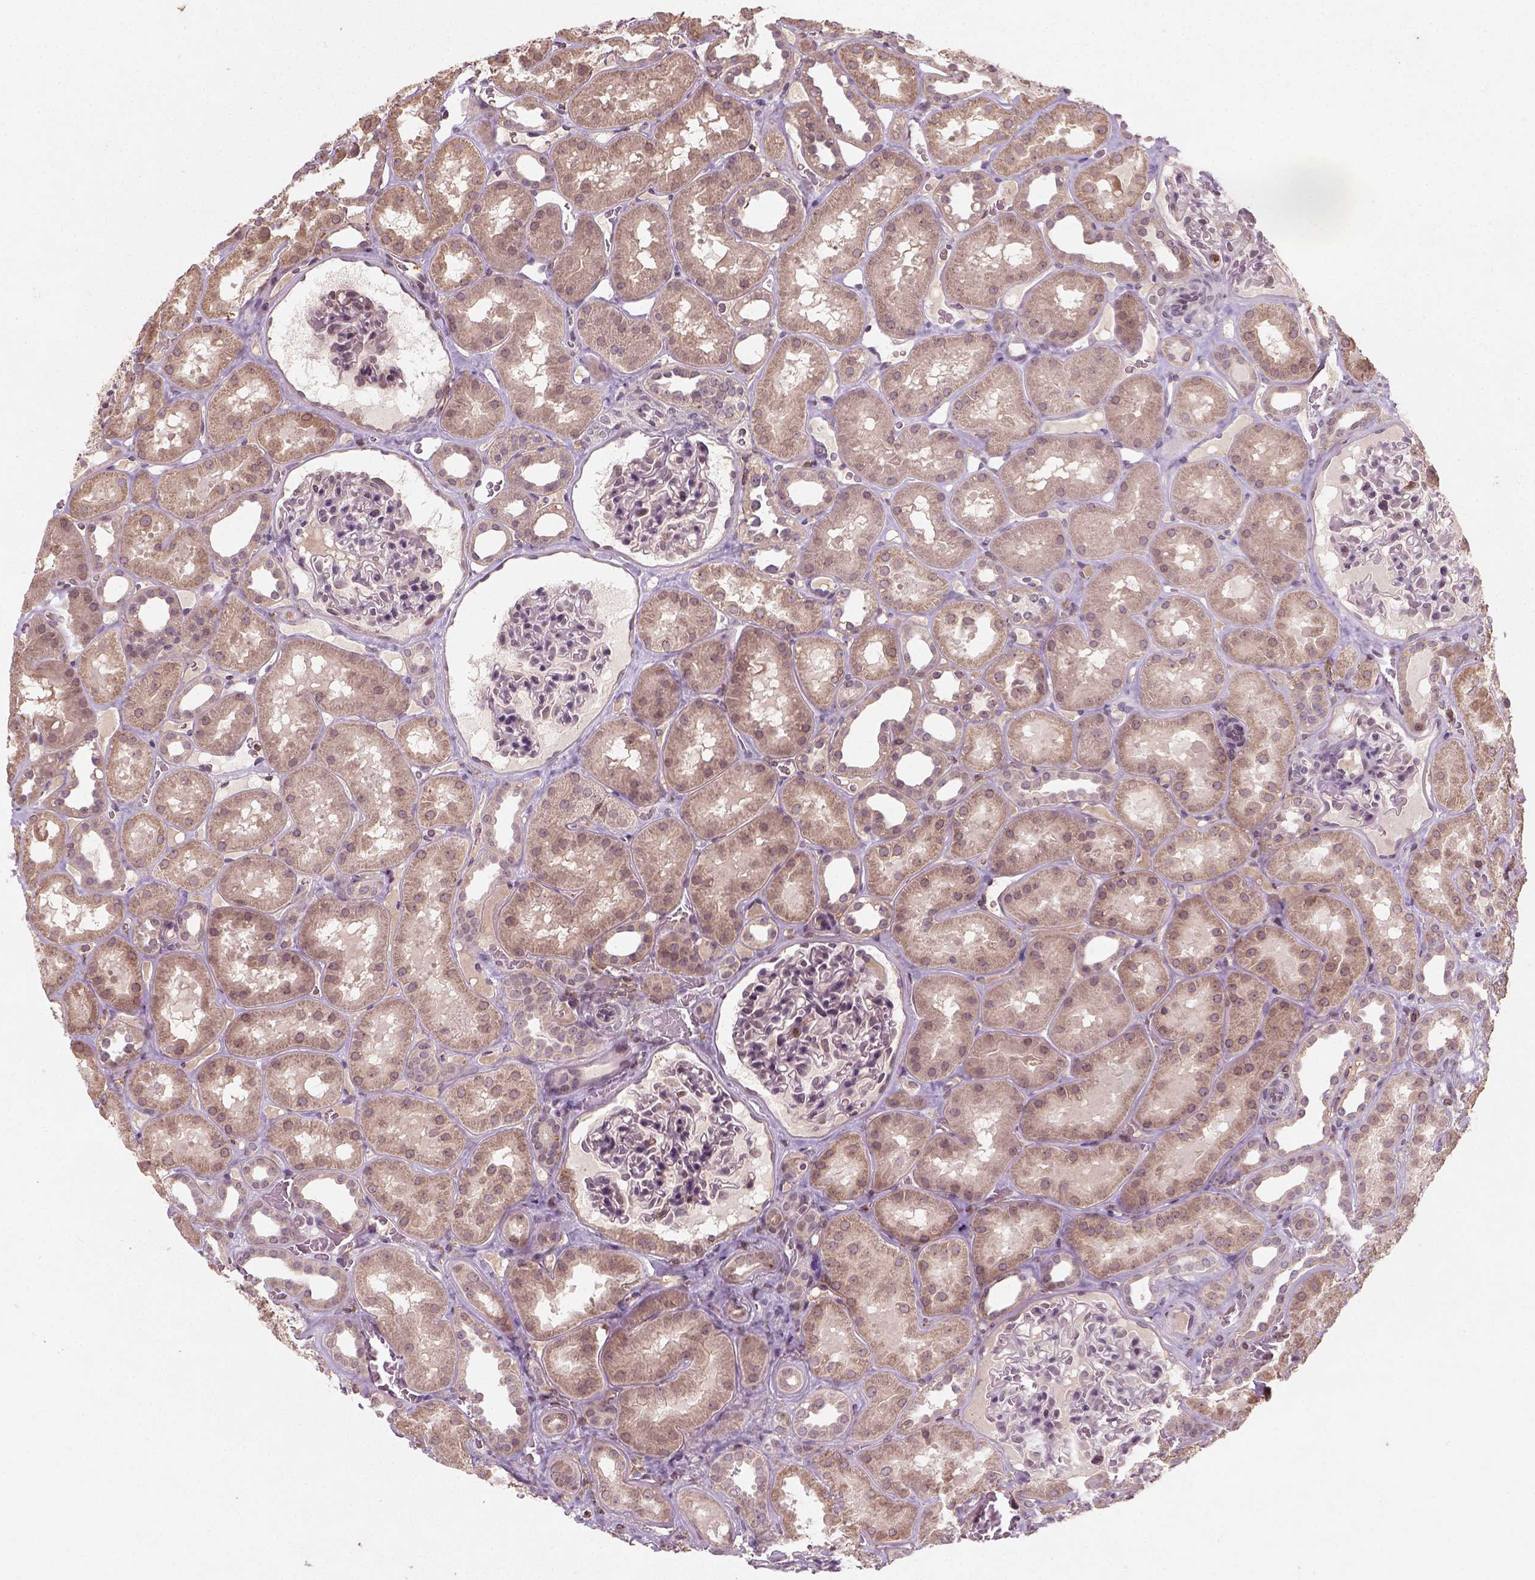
{"staining": {"intensity": "weak", "quantity": "25%-75%", "location": "cytoplasmic/membranous"}, "tissue": "kidney", "cell_type": "Cells in glomeruli", "image_type": "normal", "snomed": [{"axis": "morphology", "description": "Normal tissue, NOS"}, {"axis": "topography", "description": "Kidney"}], "caption": "Human kidney stained with a brown dye shows weak cytoplasmic/membranous positive staining in about 25%-75% of cells in glomeruli.", "gene": "CAMKK1", "patient": {"sex": "female", "age": 41}}